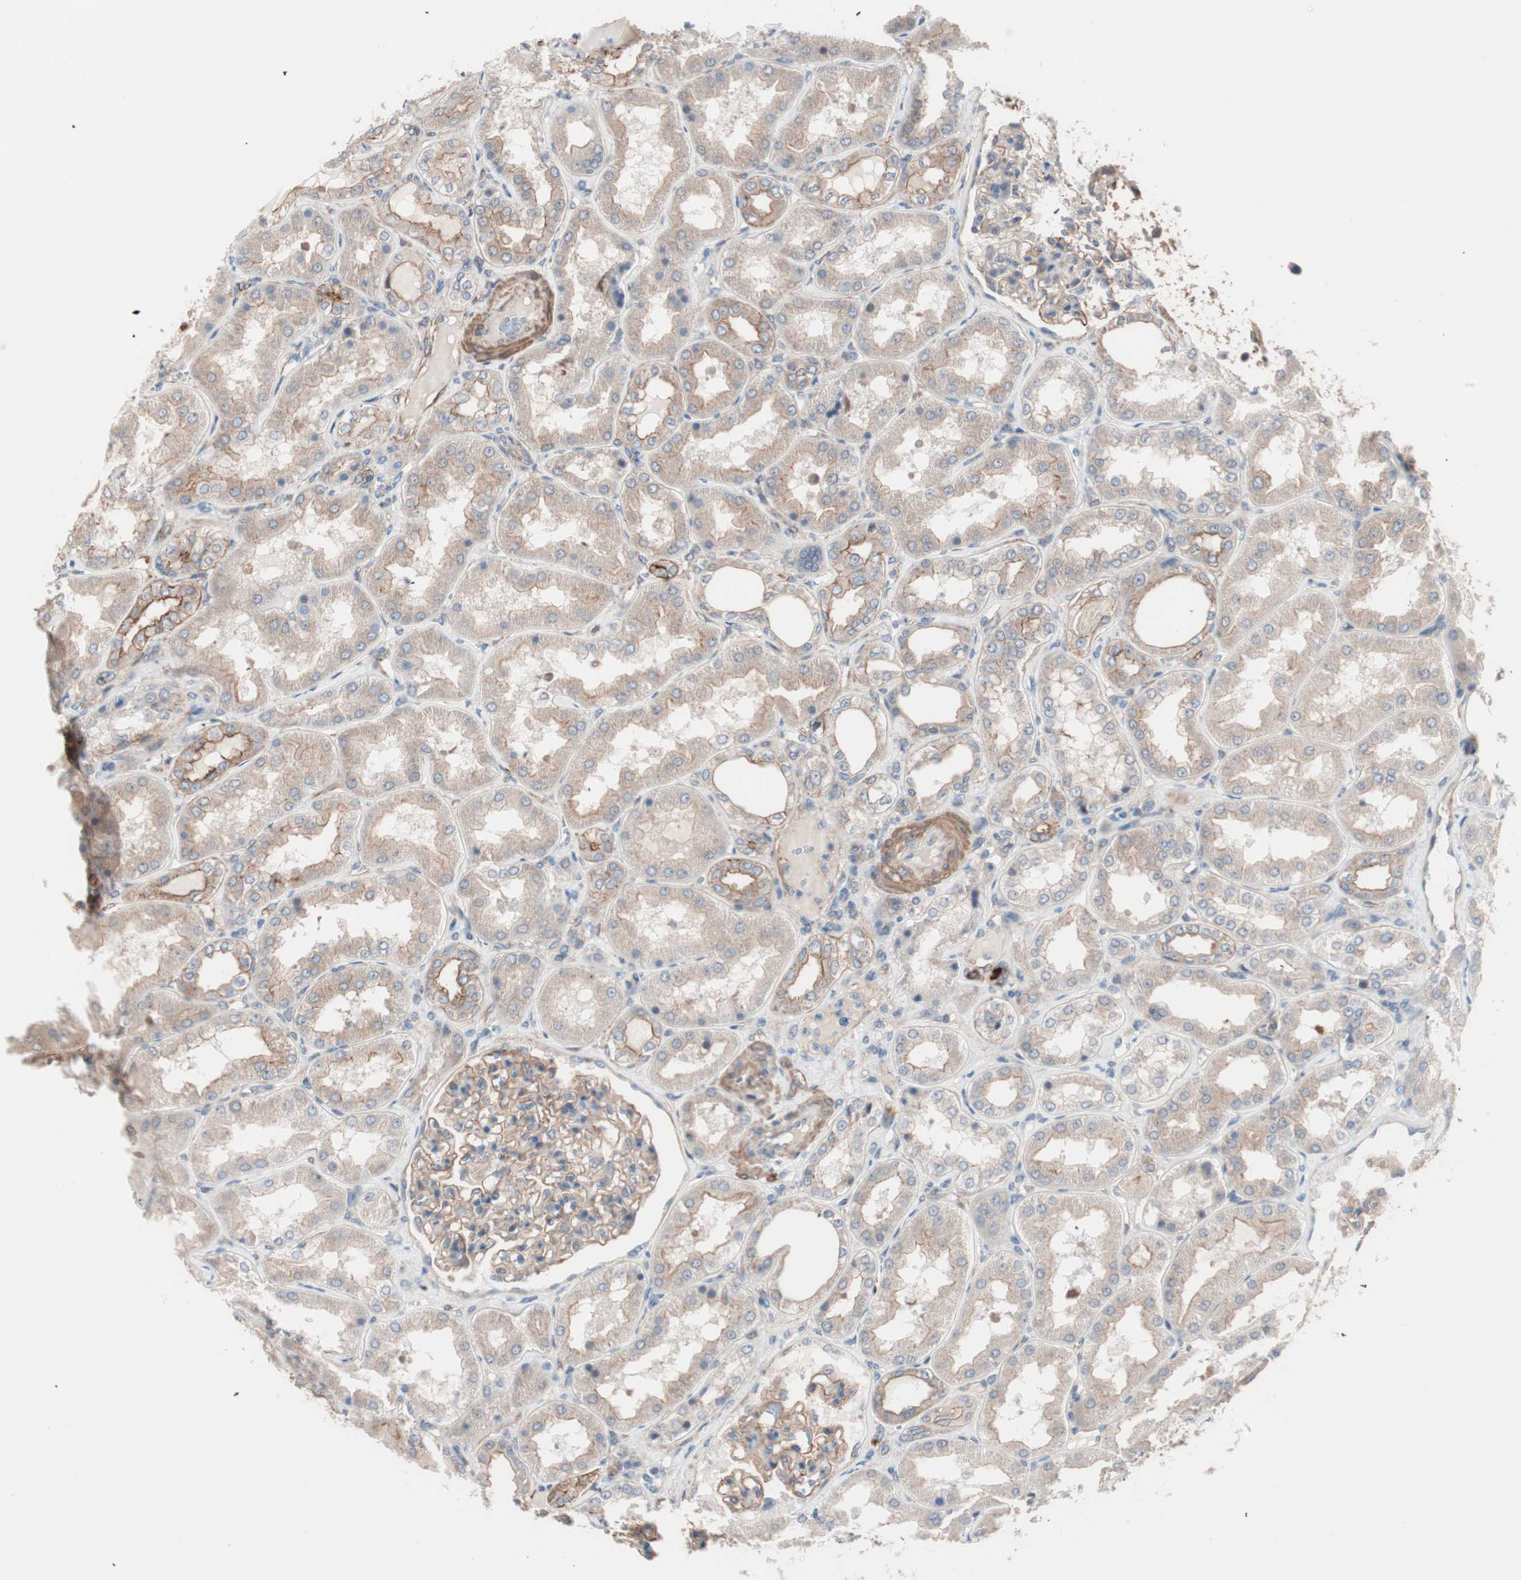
{"staining": {"intensity": "moderate", "quantity": ">75%", "location": "cytoplasmic/membranous"}, "tissue": "kidney", "cell_type": "Cells in glomeruli", "image_type": "normal", "snomed": [{"axis": "morphology", "description": "Normal tissue, NOS"}, {"axis": "topography", "description": "Kidney"}], "caption": "Moderate cytoplasmic/membranous positivity is present in about >75% of cells in glomeruli in unremarkable kidney. (DAB (3,3'-diaminobenzidine) IHC with brightfield microscopy, high magnification).", "gene": "ALG5", "patient": {"sex": "female", "age": 56}}